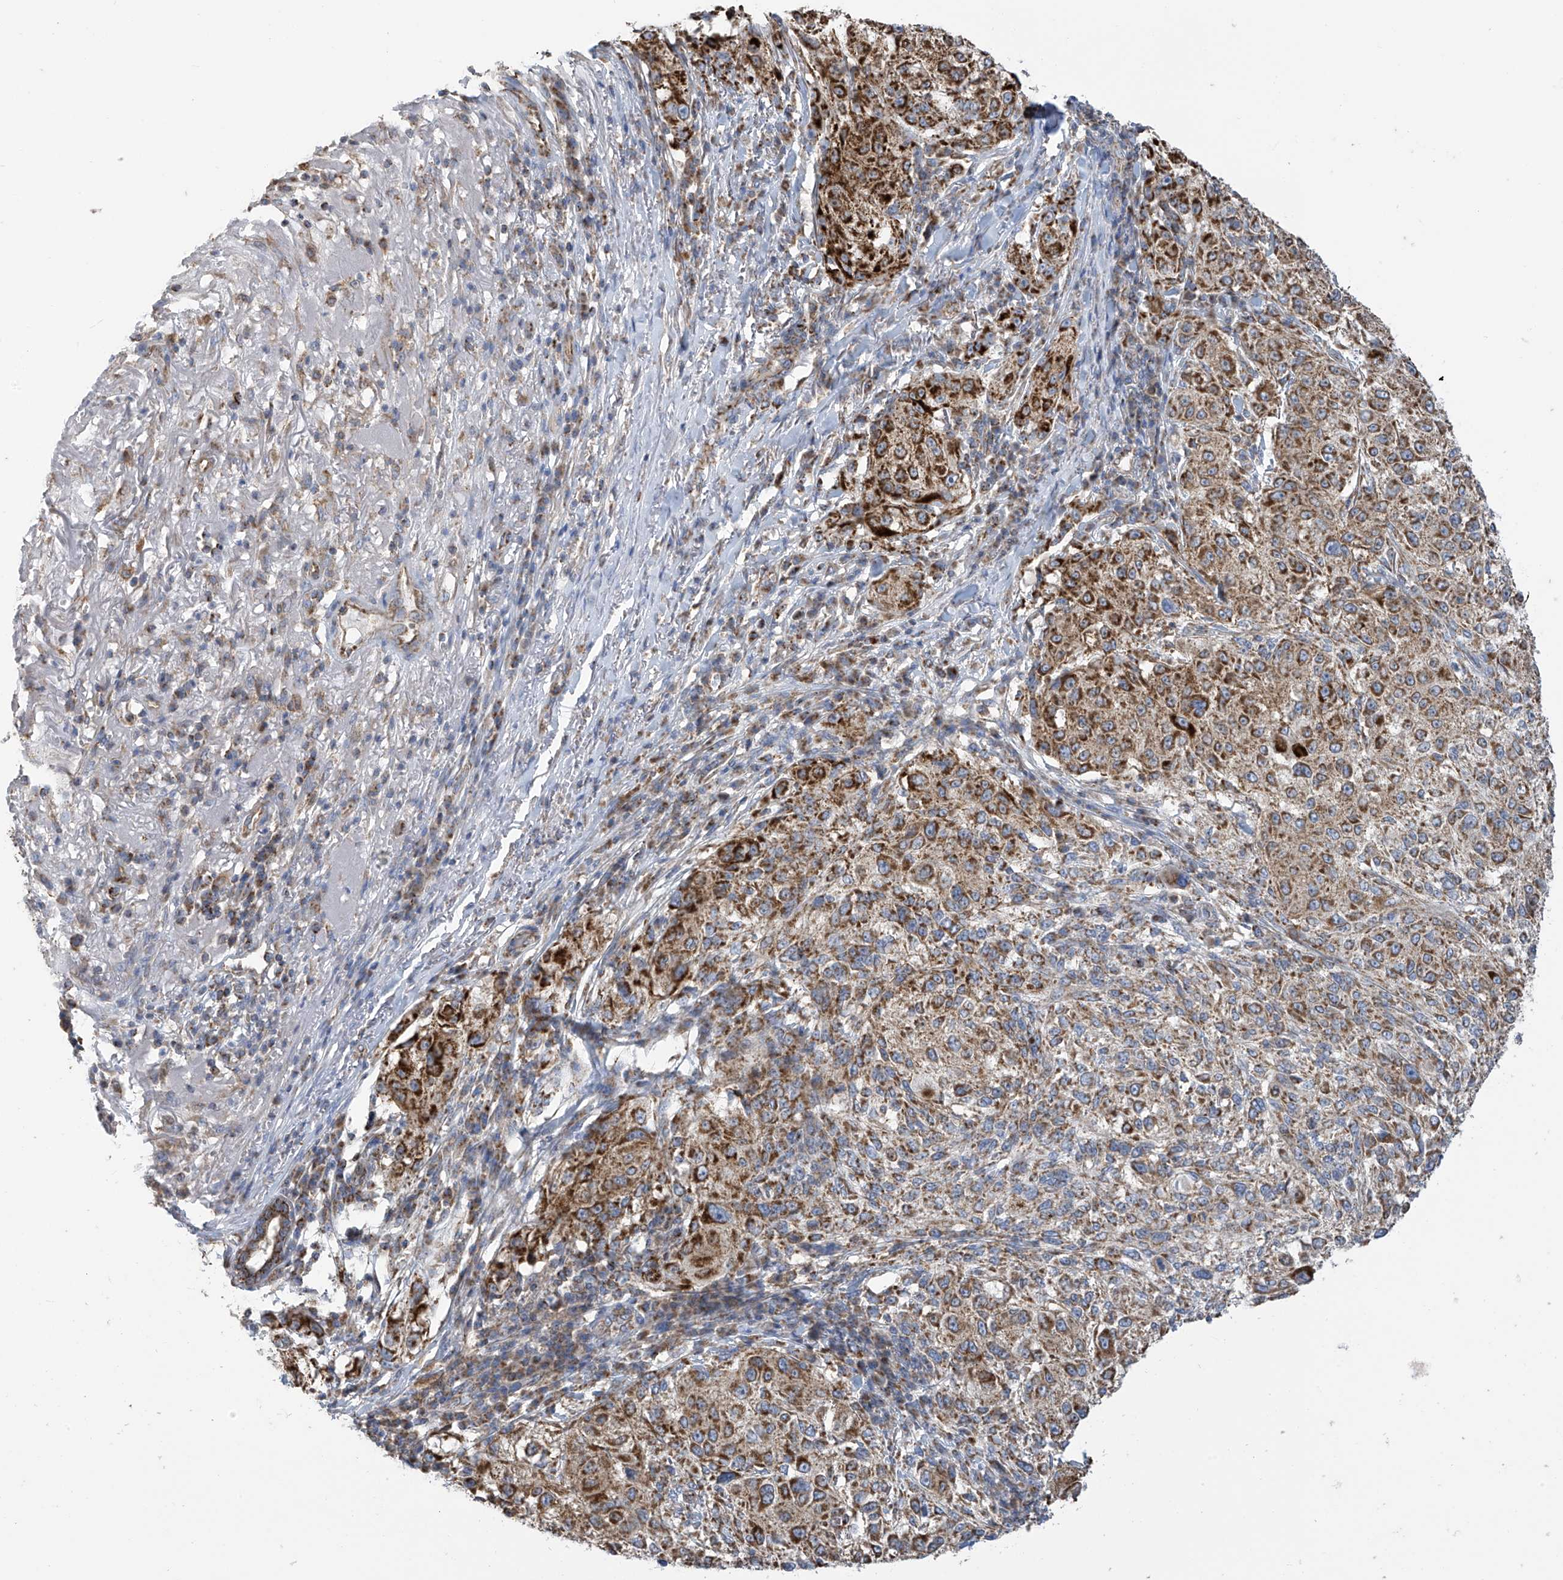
{"staining": {"intensity": "strong", "quantity": "25%-75%", "location": "cytoplasmic/membranous"}, "tissue": "melanoma", "cell_type": "Tumor cells", "image_type": "cancer", "snomed": [{"axis": "morphology", "description": "Necrosis, NOS"}, {"axis": "morphology", "description": "Malignant melanoma, NOS"}, {"axis": "topography", "description": "Skin"}], "caption": "There is high levels of strong cytoplasmic/membranous expression in tumor cells of melanoma, as demonstrated by immunohistochemical staining (brown color).", "gene": "PNPT1", "patient": {"sex": "female", "age": 87}}